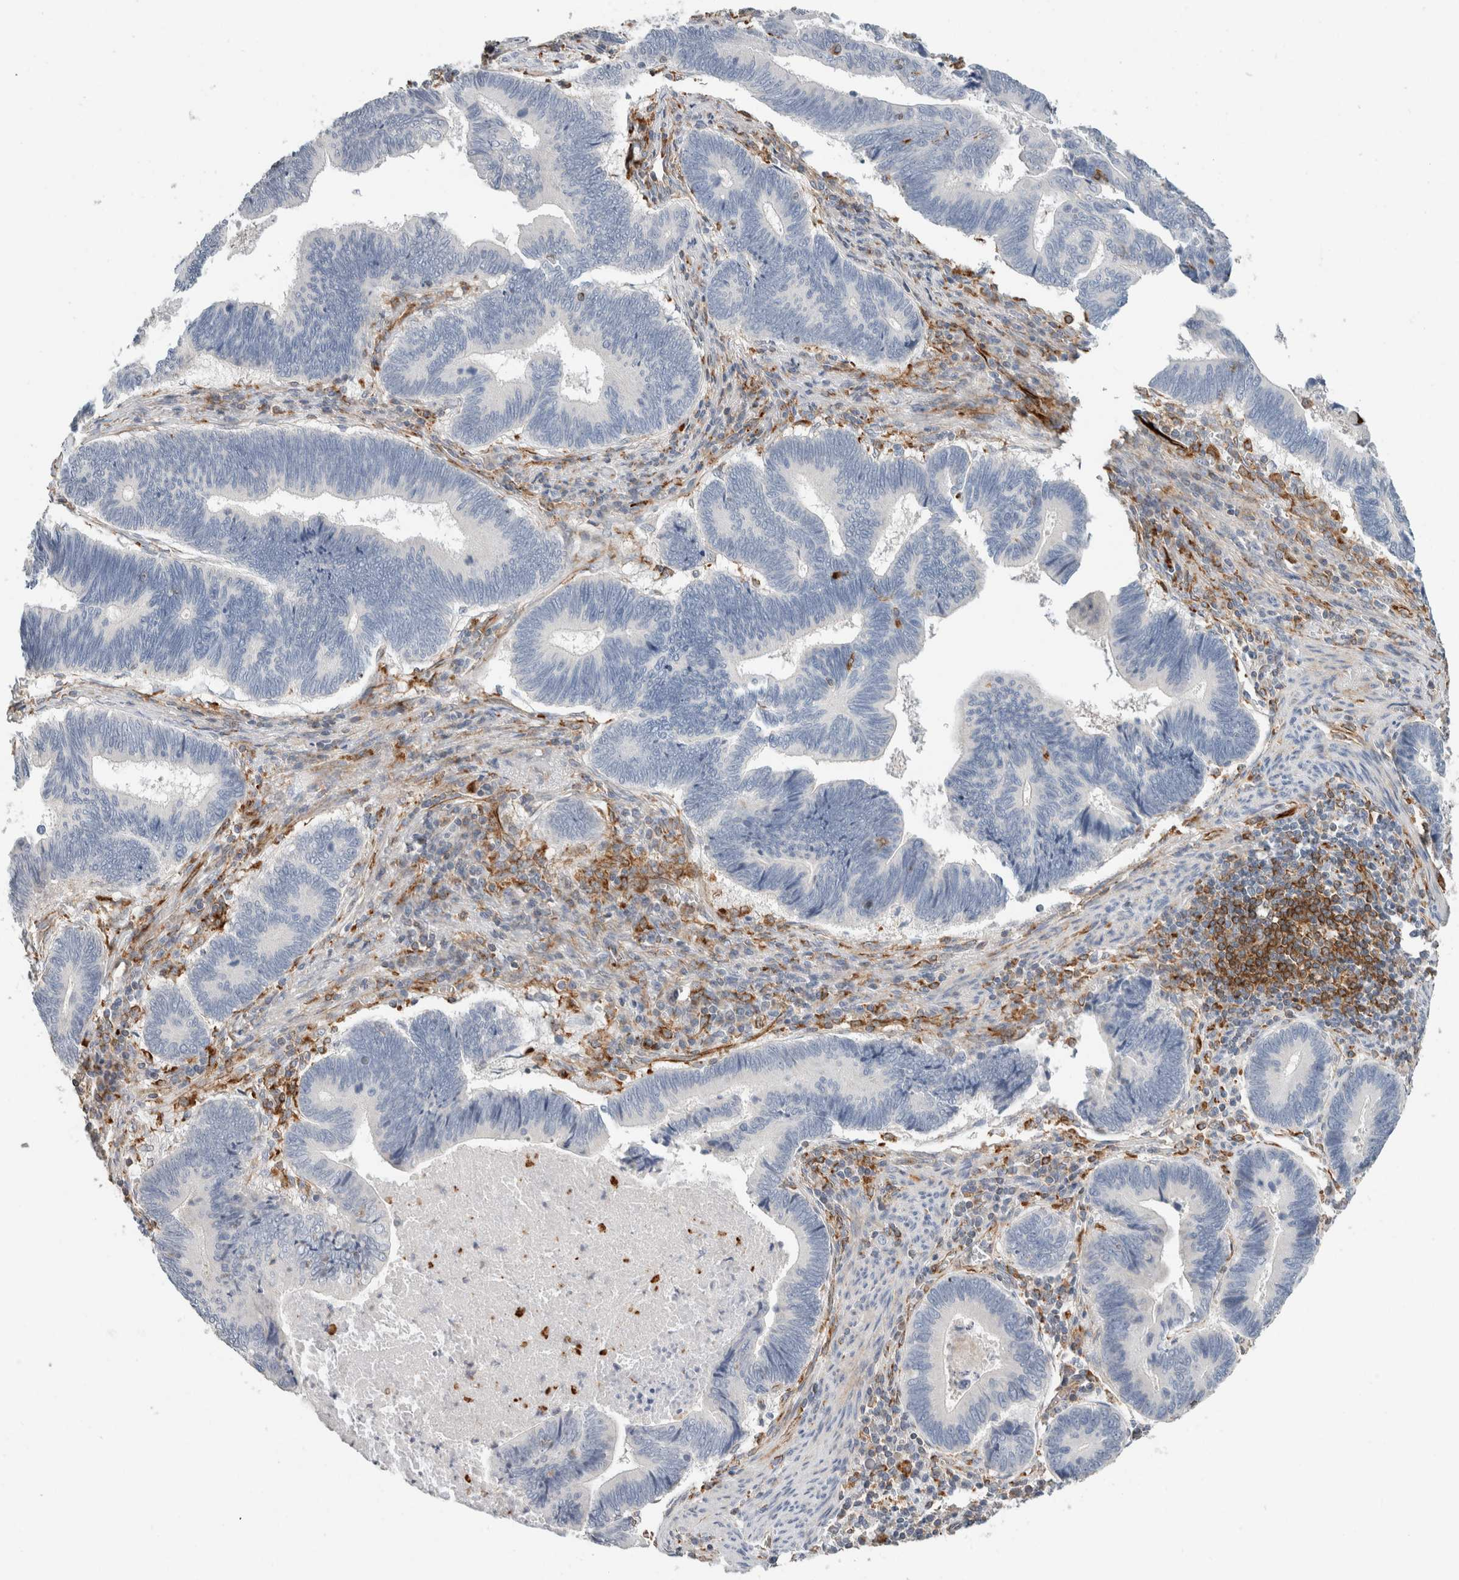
{"staining": {"intensity": "negative", "quantity": "none", "location": "none"}, "tissue": "pancreatic cancer", "cell_type": "Tumor cells", "image_type": "cancer", "snomed": [{"axis": "morphology", "description": "Adenocarcinoma, NOS"}, {"axis": "topography", "description": "Pancreas"}], "caption": "Human pancreatic cancer stained for a protein using immunohistochemistry (IHC) demonstrates no expression in tumor cells.", "gene": "LY86", "patient": {"sex": "female", "age": 70}}